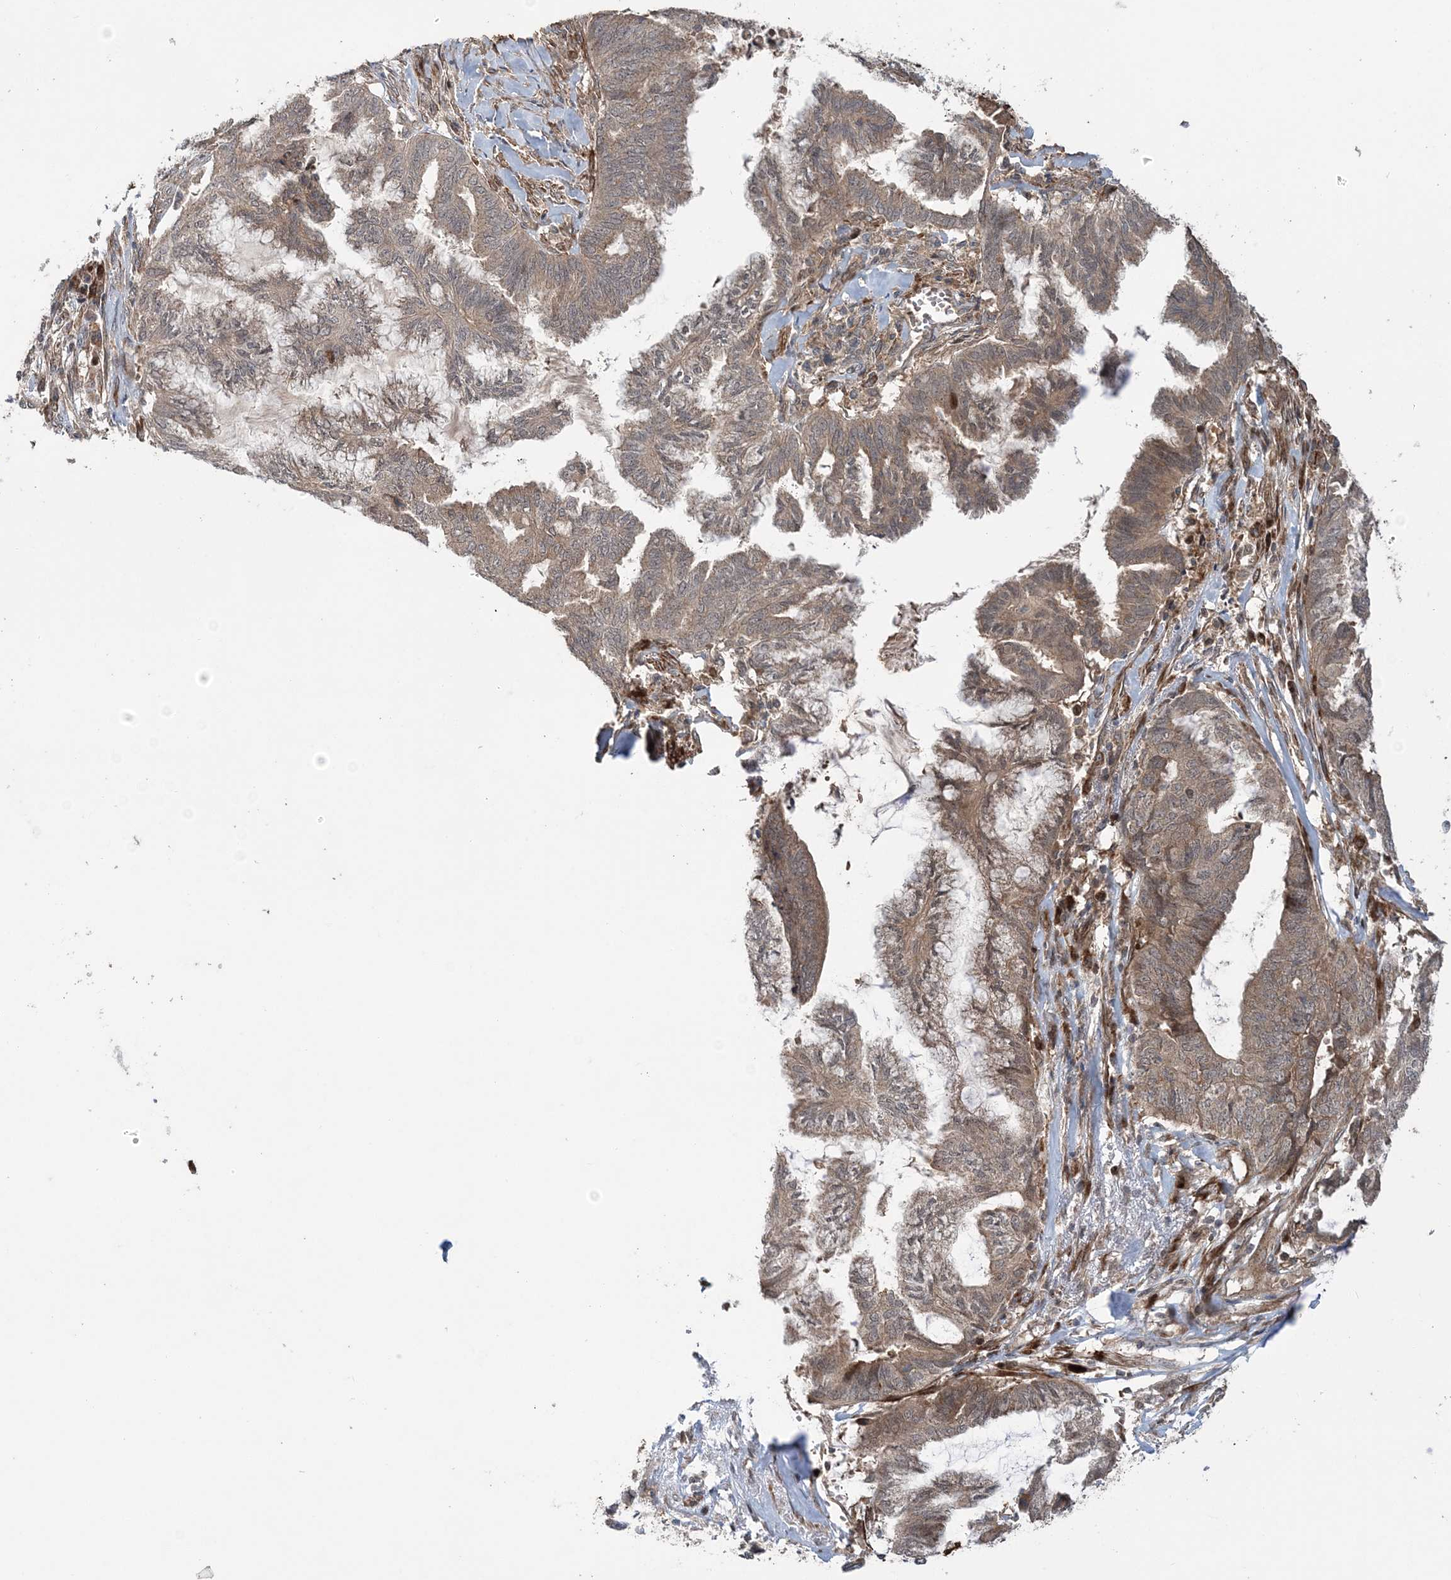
{"staining": {"intensity": "weak", "quantity": "25%-75%", "location": "cytoplasmic/membranous"}, "tissue": "endometrial cancer", "cell_type": "Tumor cells", "image_type": "cancer", "snomed": [{"axis": "morphology", "description": "Adenocarcinoma, NOS"}, {"axis": "topography", "description": "Endometrium"}], "caption": "Immunohistochemistry image of neoplastic tissue: endometrial cancer stained using immunohistochemistry (IHC) displays low levels of weak protein expression localized specifically in the cytoplasmic/membranous of tumor cells, appearing as a cytoplasmic/membranous brown color.", "gene": "UBTD2", "patient": {"sex": "female", "age": 86}}